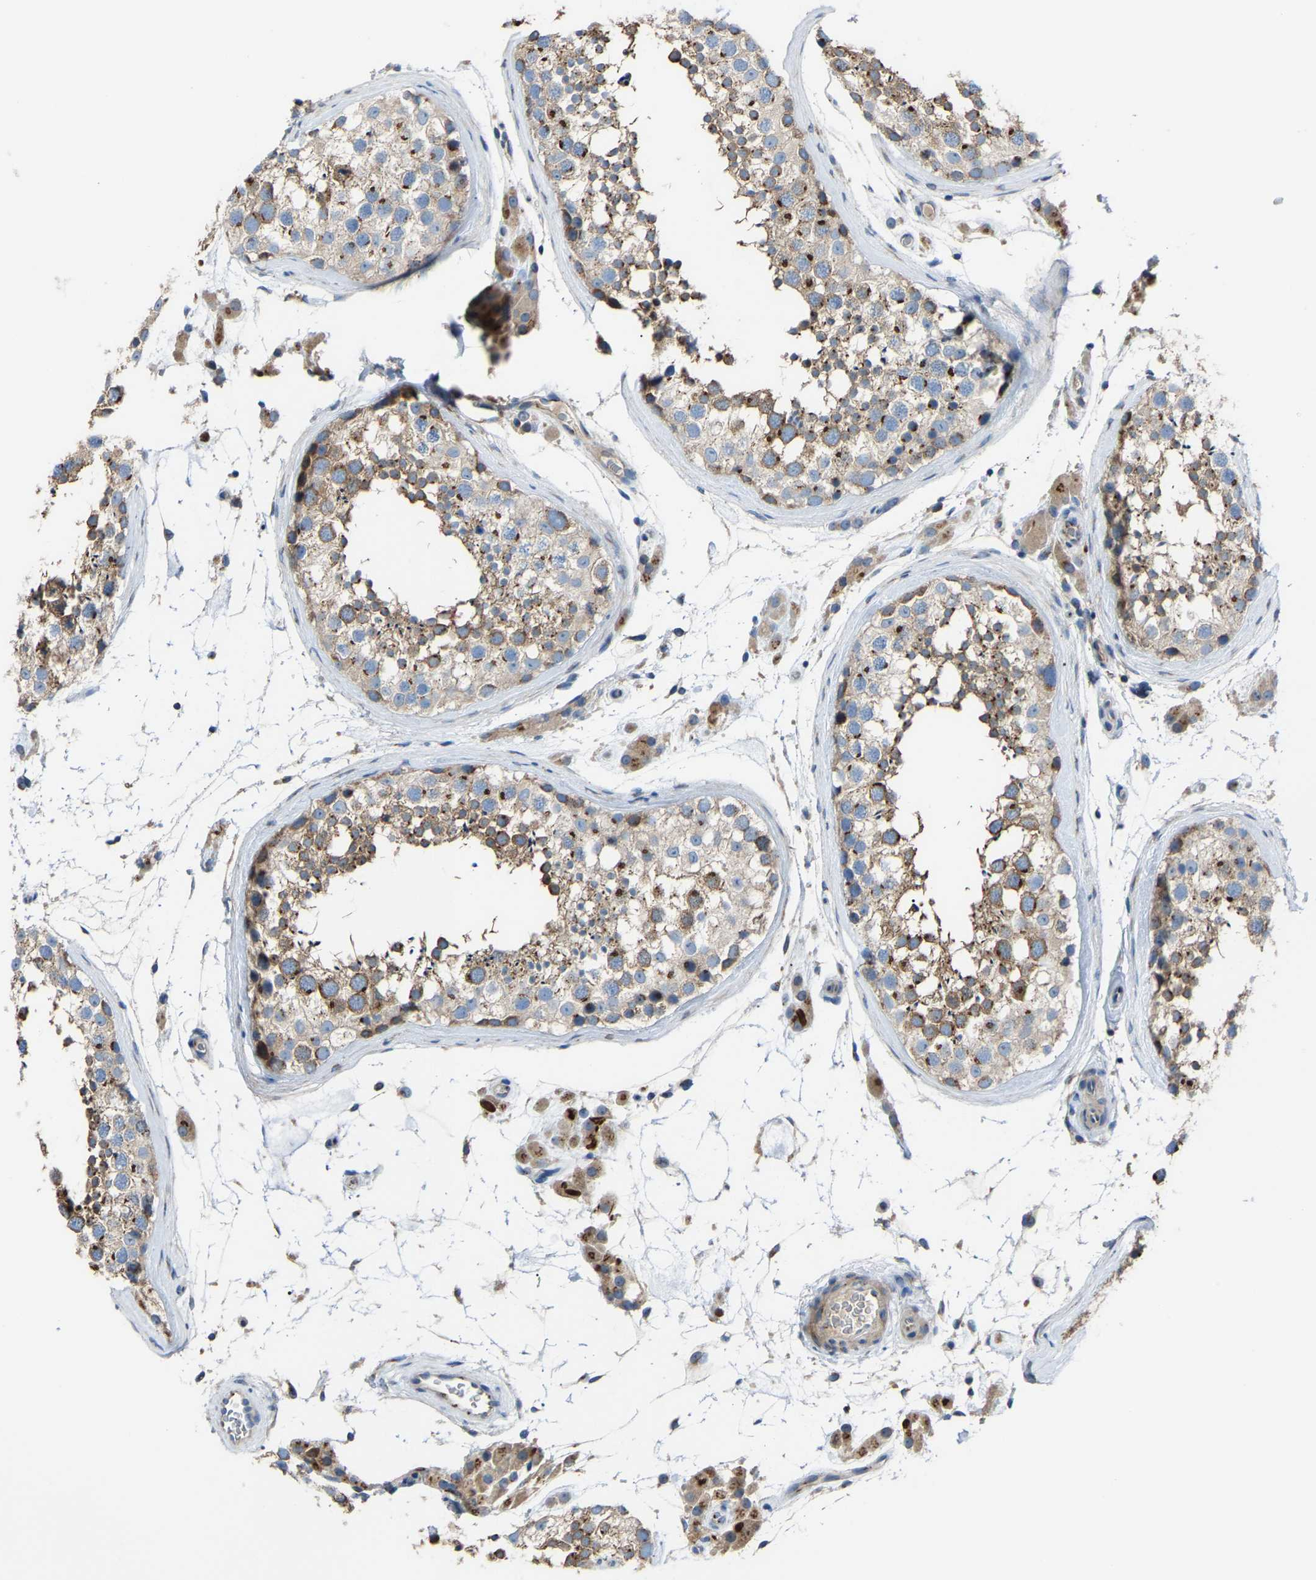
{"staining": {"intensity": "weak", "quantity": "25%-75%", "location": "cytoplasmic/membranous"}, "tissue": "testis", "cell_type": "Cells in seminiferous ducts", "image_type": "normal", "snomed": [{"axis": "morphology", "description": "Normal tissue, NOS"}, {"axis": "topography", "description": "Testis"}], "caption": "There is low levels of weak cytoplasmic/membranous expression in cells in seminiferous ducts of unremarkable testis, as demonstrated by immunohistochemical staining (brown color).", "gene": "CANT1", "patient": {"sex": "male", "age": 46}}